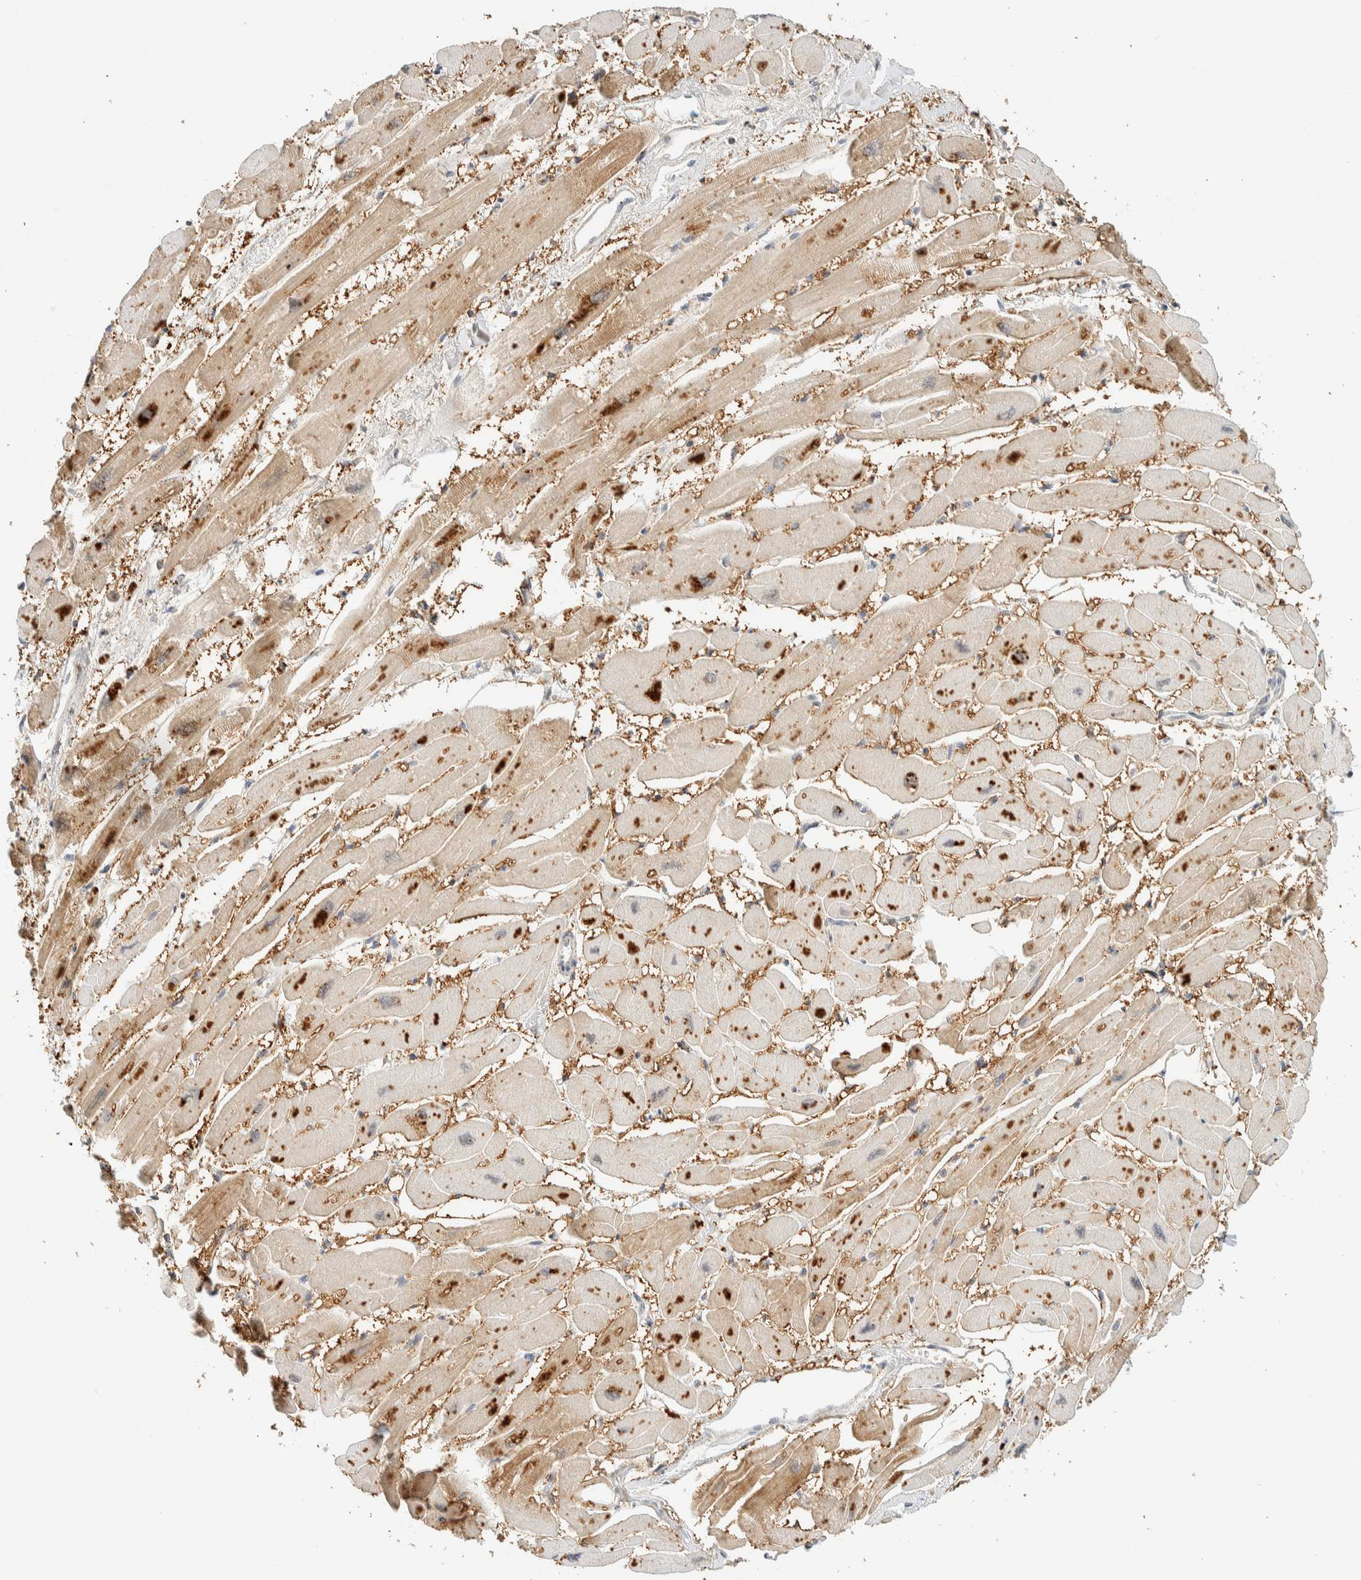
{"staining": {"intensity": "moderate", "quantity": ">75%", "location": "cytoplasmic/membranous"}, "tissue": "heart muscle", "cell_type": "Cardiomyocytes", "image_type": "normal", "snomed": [{"axis": "morphology", "description": "Normal tissue, NOS"}, {"axis": "topography", "description": "Heart"}], "caption": "This is a histology image of IHC staining of normal heart muscle, which shows moderate staining in the cytoplasmic/membranous of cardiomyocytes.", "gene": "KIFAP3", "patient": {"sex": "female", "age": 54}}